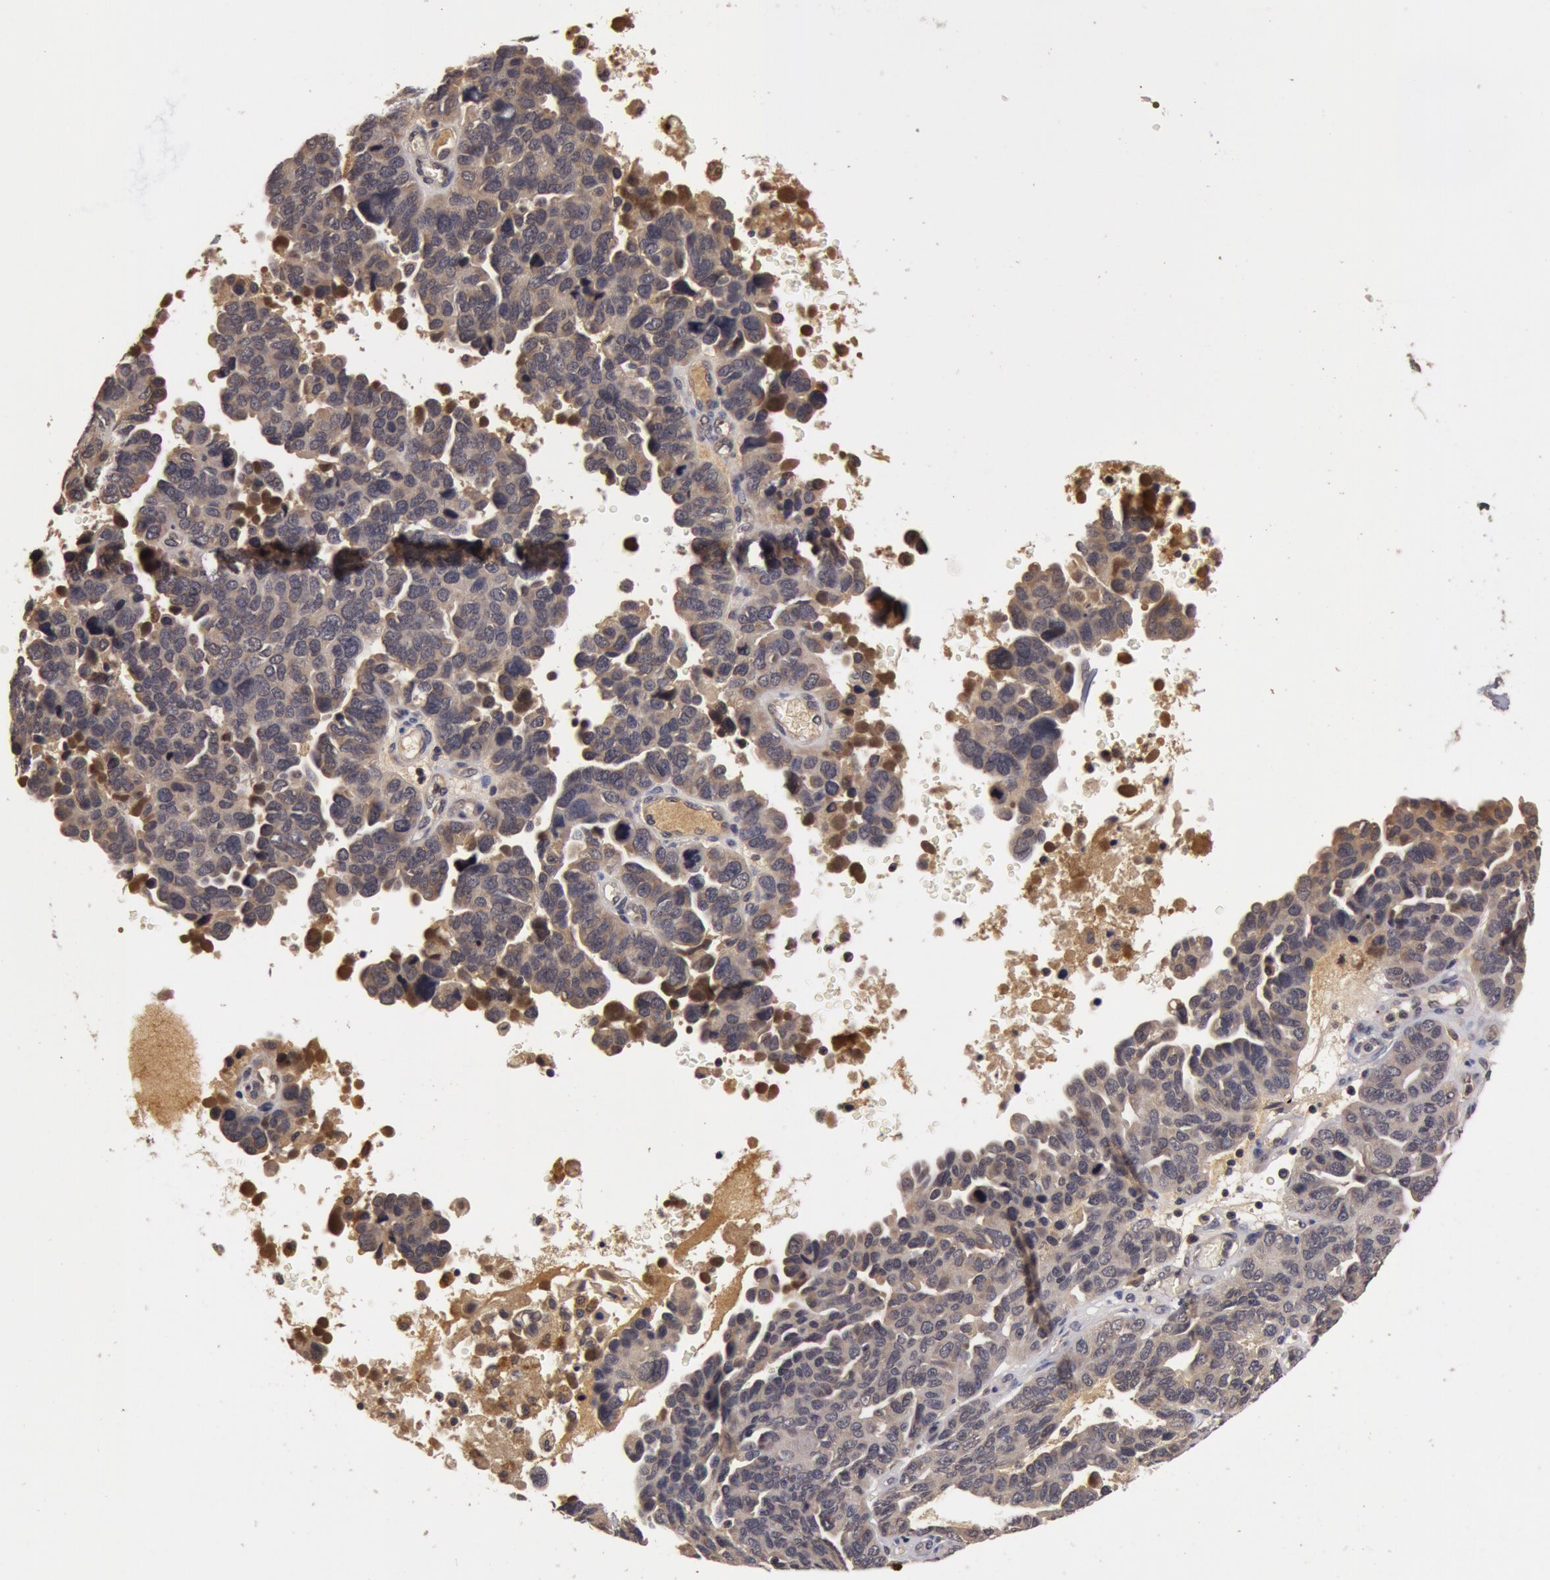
{"staining": {"intensity": "weak", "quantity": ">75%", "location": "cytoplasmic/membranous"}, "tissue": "ovarian cancer", "cell_type": "Tumor cells", "image_type": "cancer", "snomed": [{"axis": "morphology", "description": "Cystadenocarcinoma, serous, NOS"}, {"axis": "topography", "description": "Ovary"}], "caption": "Immunohistochemical staining of human serous cystadenocarcinoma (ovarian) demonstrates weak cytoplasmic/membranous protein expression in approximately >75% of tumor cells.", "gene": "BCHE", "patient": {"sex": "female", "age": 64}}